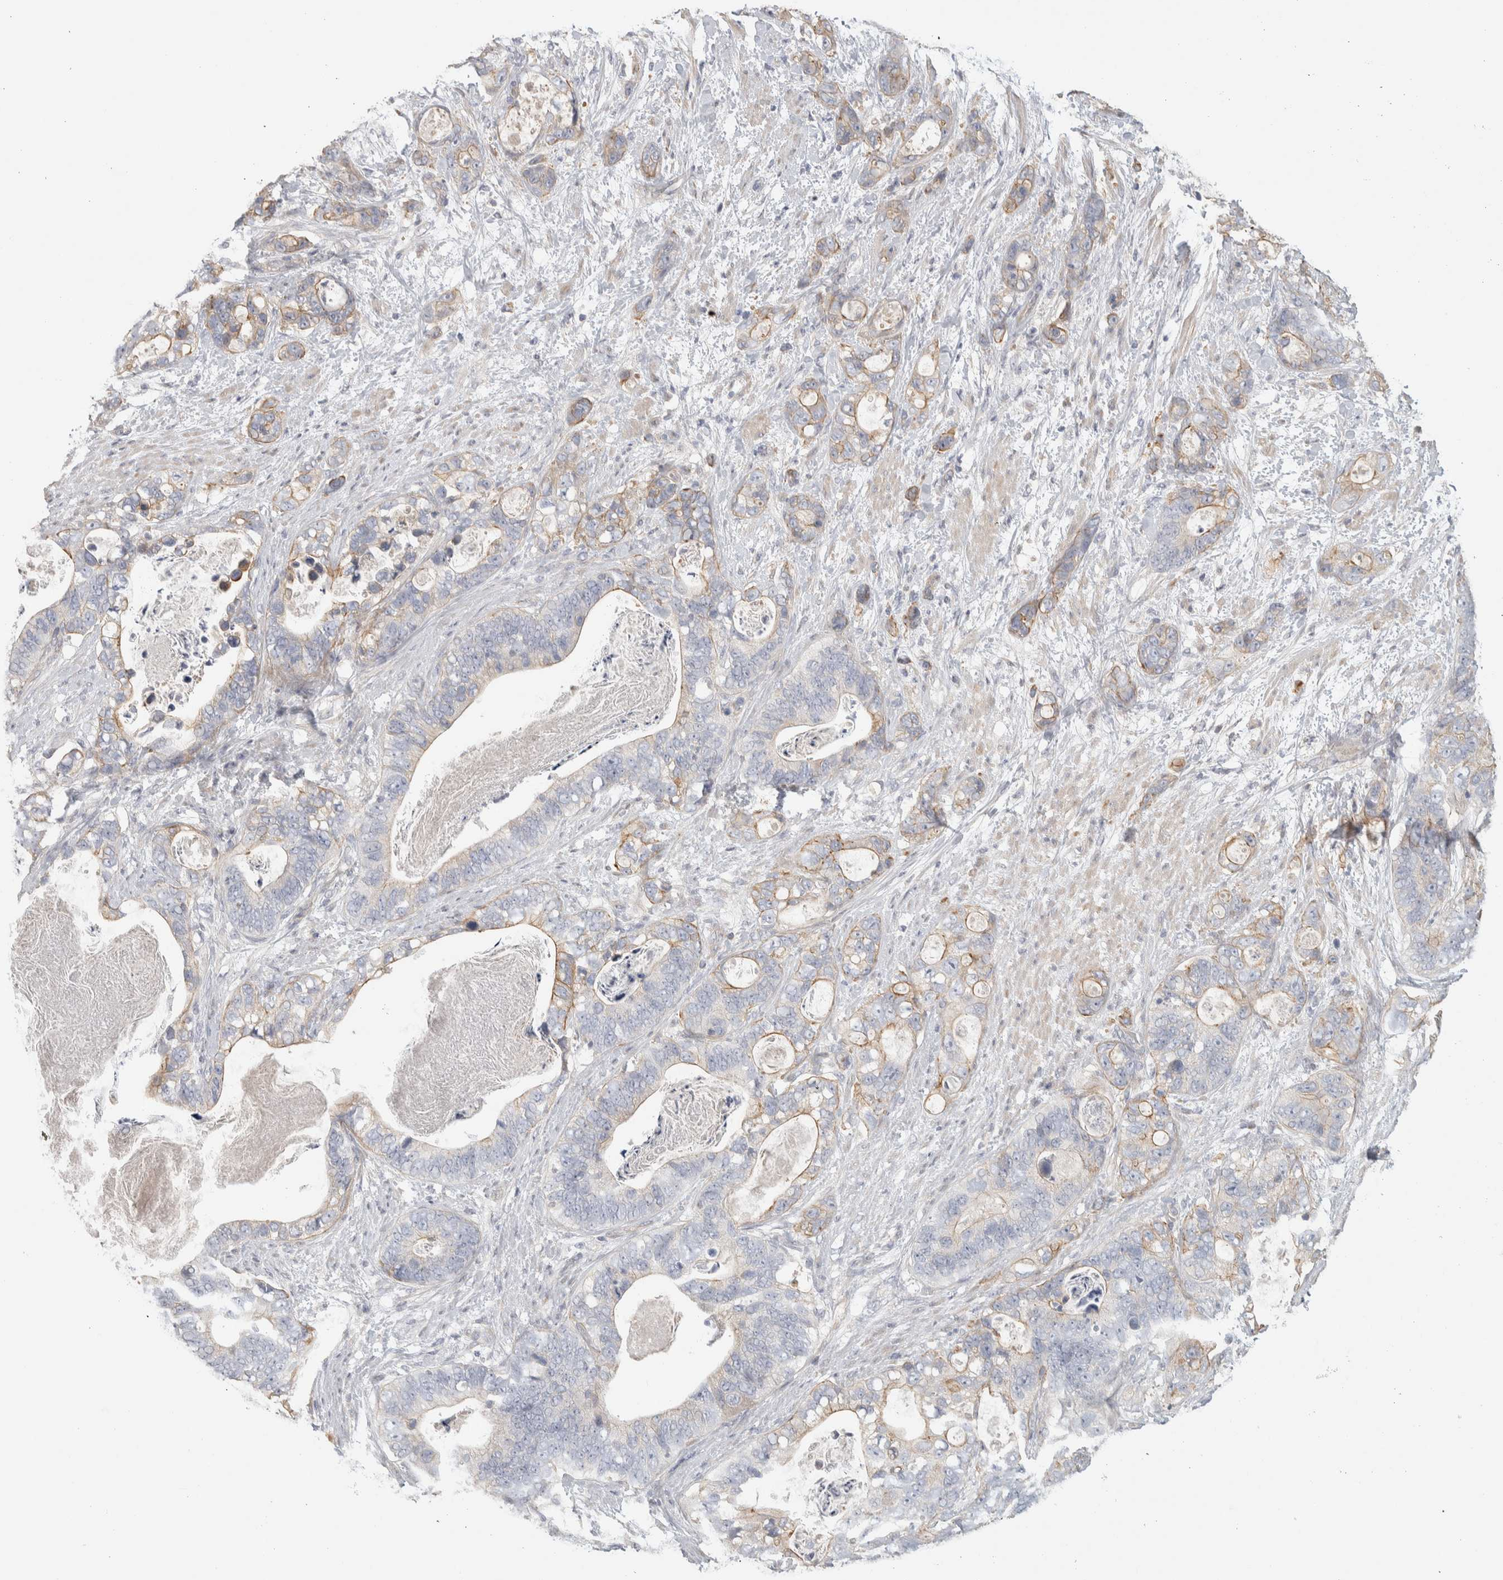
{"staining": {"intensity": "moderate", "quantity": "25%-75%", "location": "cytoplasmic/membranous"}, "tissue": "stomach cancer", "cell_type": "Tumor cells", "image_type": "cancer", "snomed": [{"axis": "morphology", "description": "Normal tissue, NOS"}, {"axis": "morphology", "description": "Adenocarcinoma, NOS"}, {"axis": "topography", "description": "Stomach"}], "caption": "Protein staining of stomach cancer (adenocarcinoma) tissue demonstrates moderate cytoplasmic/membranous expression in approximately 25%-75% of tumor cells. The protein is stained brown, and the nuclei are stained in blue (DAB (3,3'-diaminobenzidine) IHC with brightfield microscopy, high magnification).", "gene": "DCXR", "patient": {"sex": "female", "age": 89}}